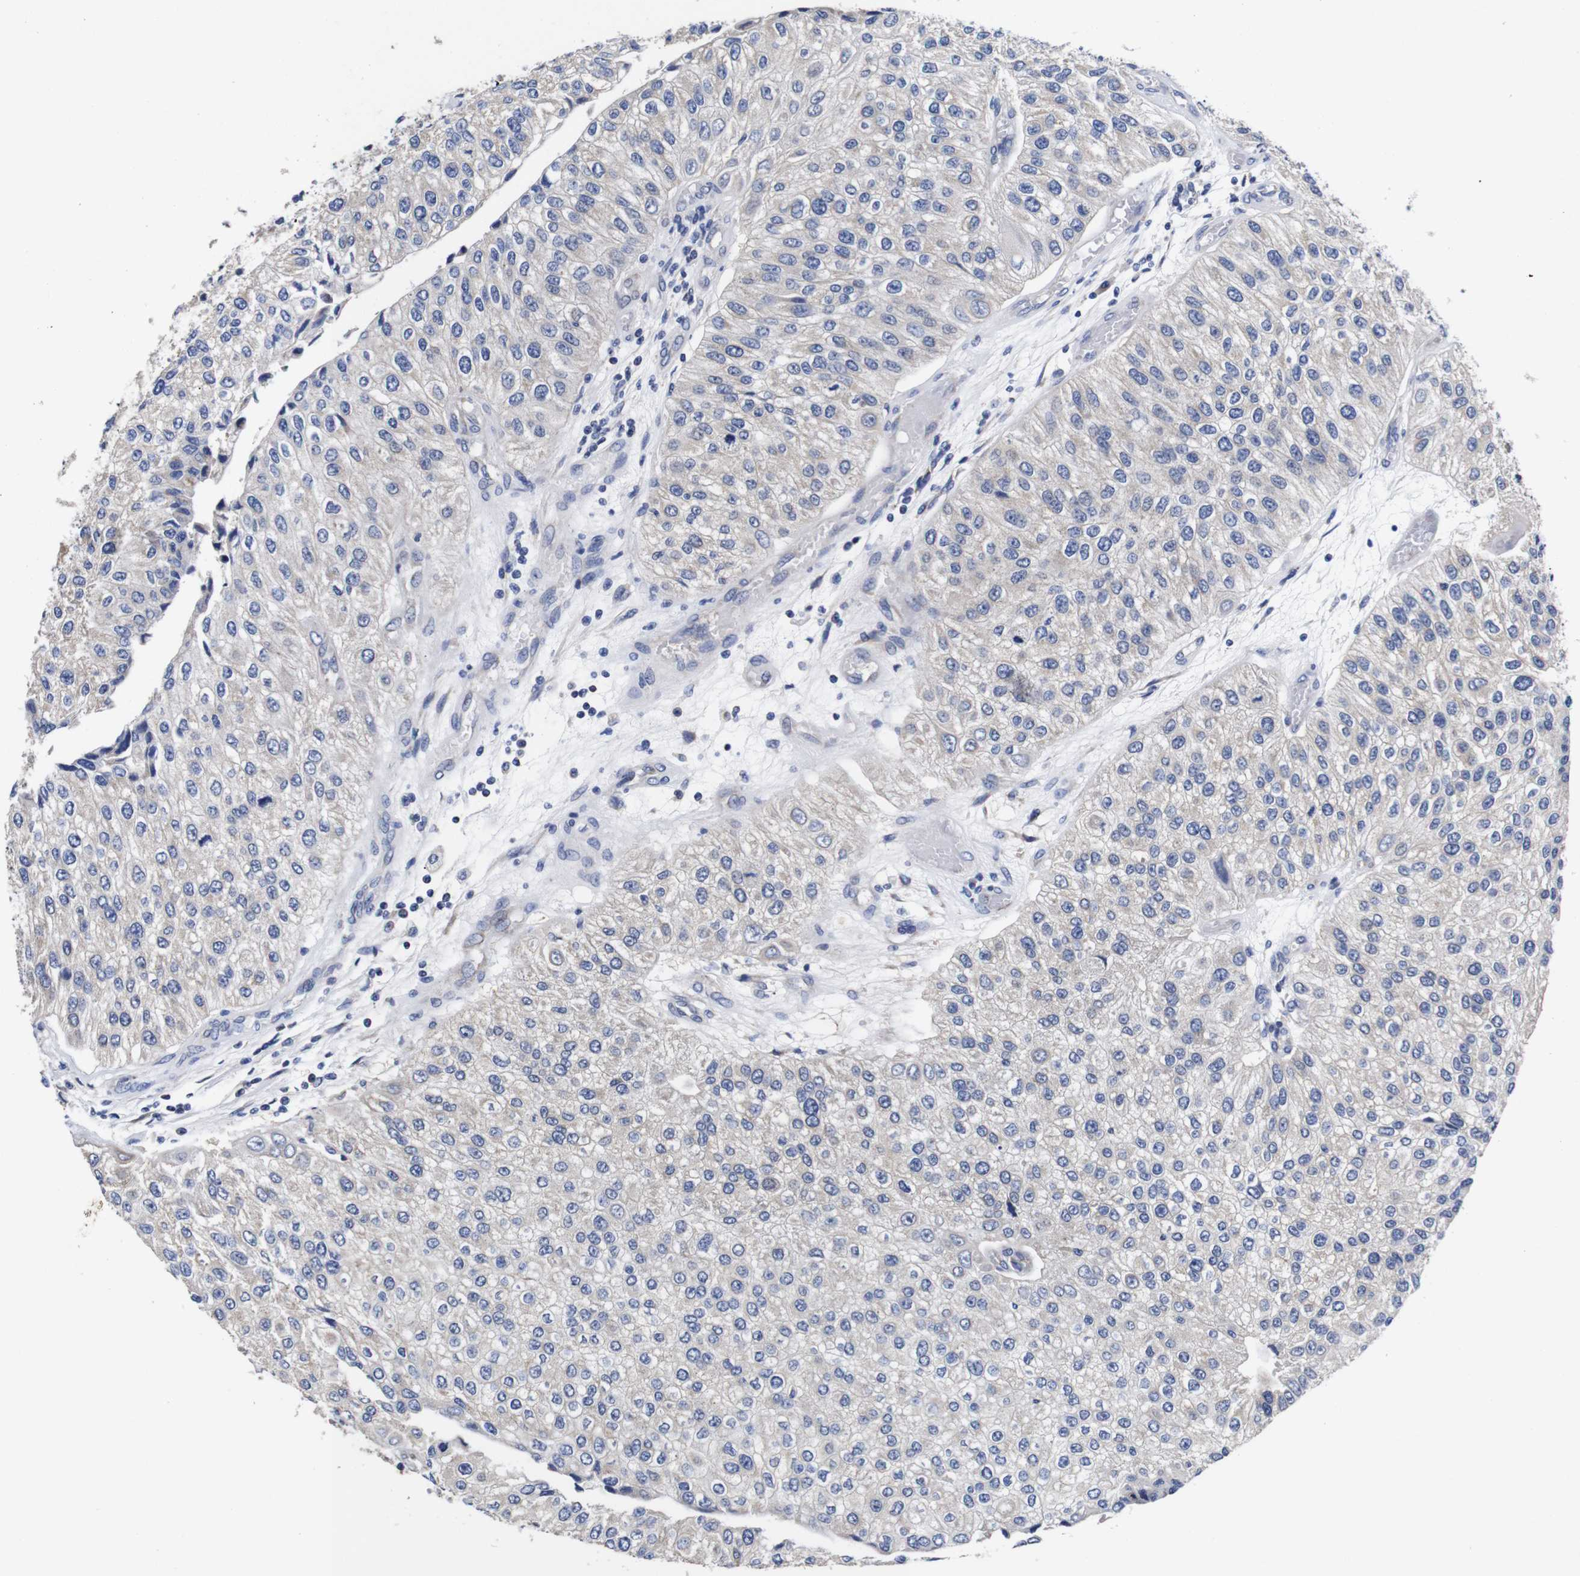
{"staining": {"intensity": "negative", "quantity": "none", "location": "none"}, "tissue": "urothelial cancer", "cell_type": "Tumor cells", "image_type": "cancer", "snomed": [{"axis": "morphology", "description": "Urothelial carcinoma, High grade"}, {"axis": "topography", "description": "Kidney"}, {"axis": "topography", "description": "Urinary bladder"}], "caption": "The histopathology image shows no staining of tumor cells in high-grade urothelial carcinoma. Nuclei are stained in blue.", "gene": "OPN3", "patient": {"sex": "male", "age": 77}}